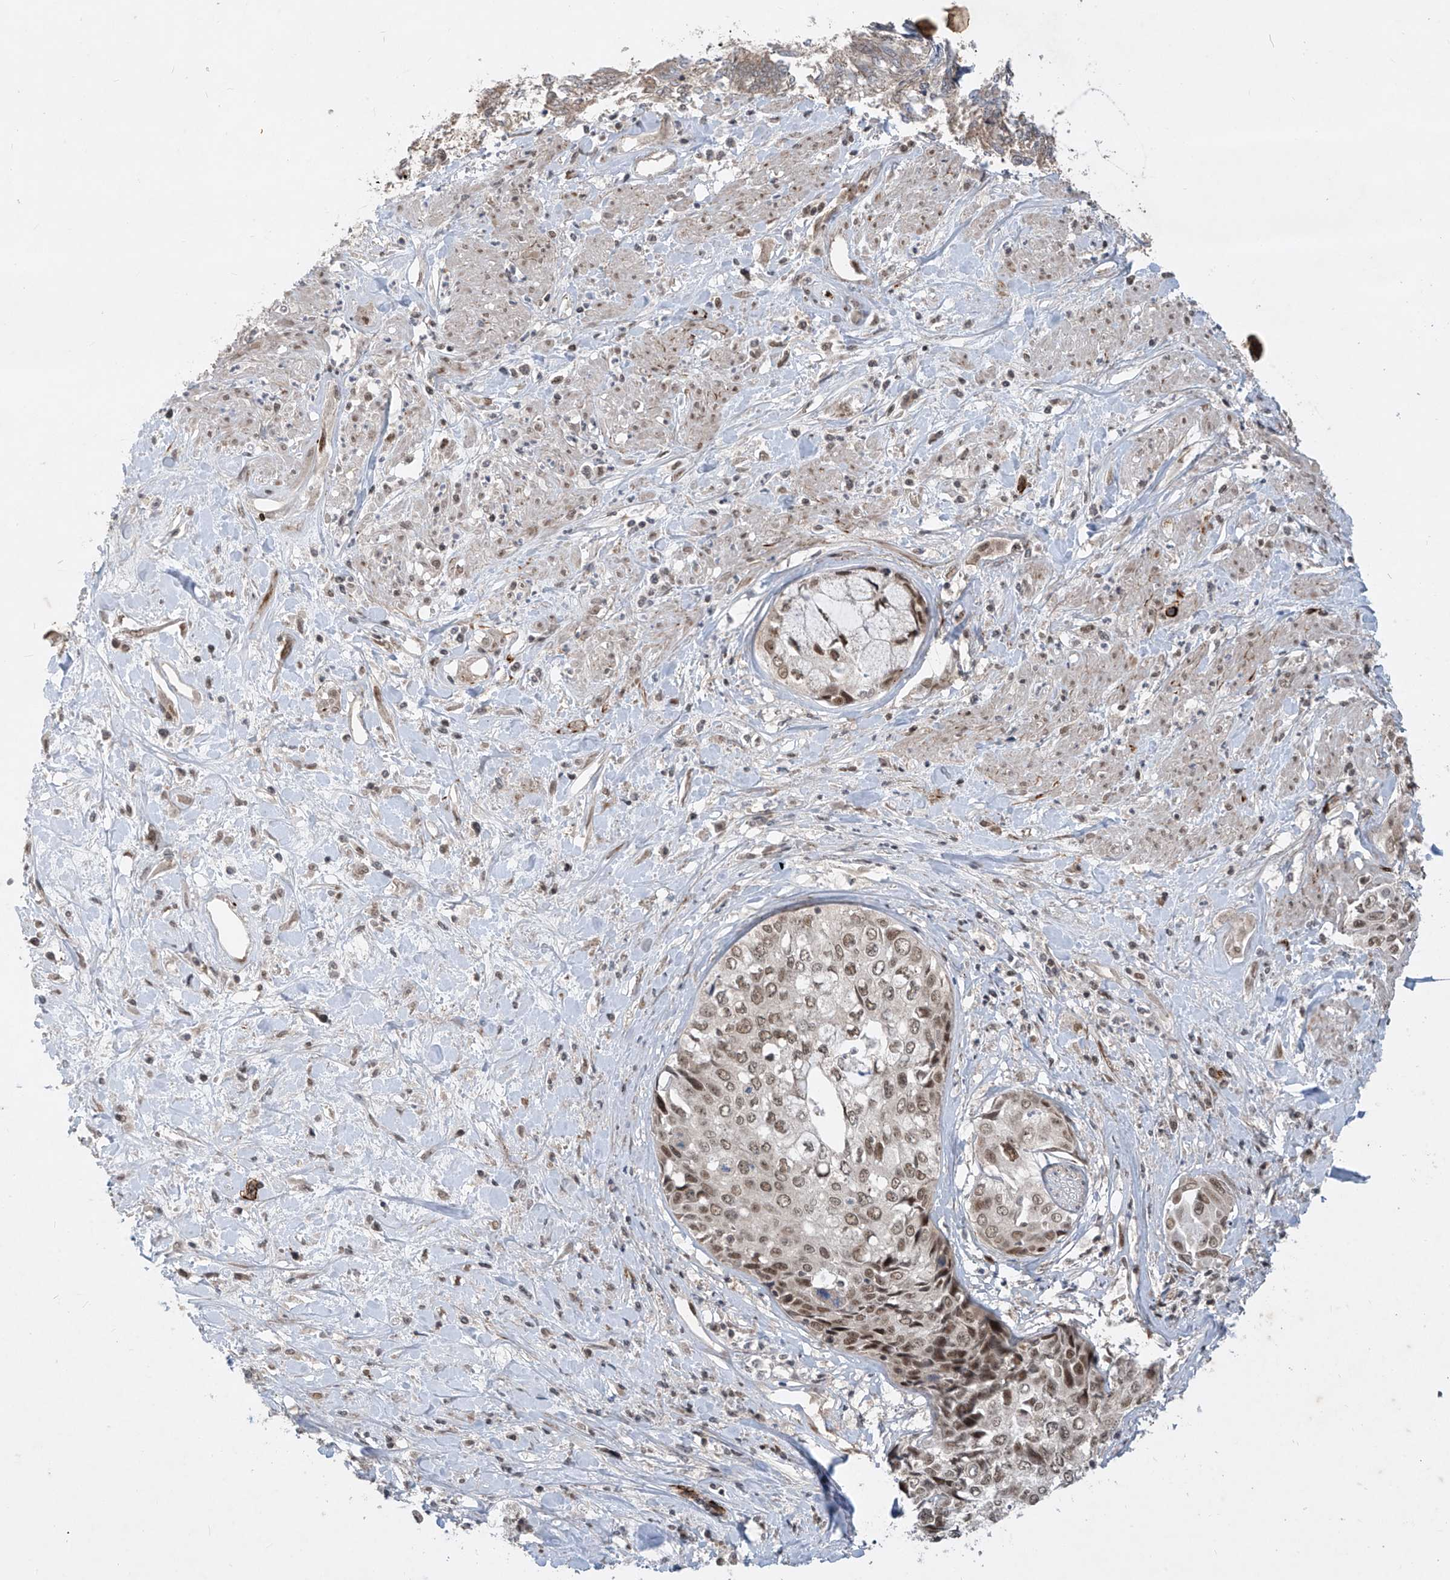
{"staining": {"intensity": "moderate", "quantity": ">75%", "location": "nuclear"}, "tissue": "cervical cancer", "cell_type": "Tumor cells", "image_type": "cancer", "snomed": [{"axis": "morphology", "description": "Squamous cell carcinoma, NOS"}, {"axis": "topography", "description": "Cervix"}], "caption": "Brown immunohistochemical staining in human cervical cancer (squamous cell carcinoma) demonstrates moderate nuclear expression in approximately >75% of tumor cells. (DAB IHC with brightfield microscopy, high magnification).", "gene": "LAGE3", "patient": {"sex": "female", "age": 31}}